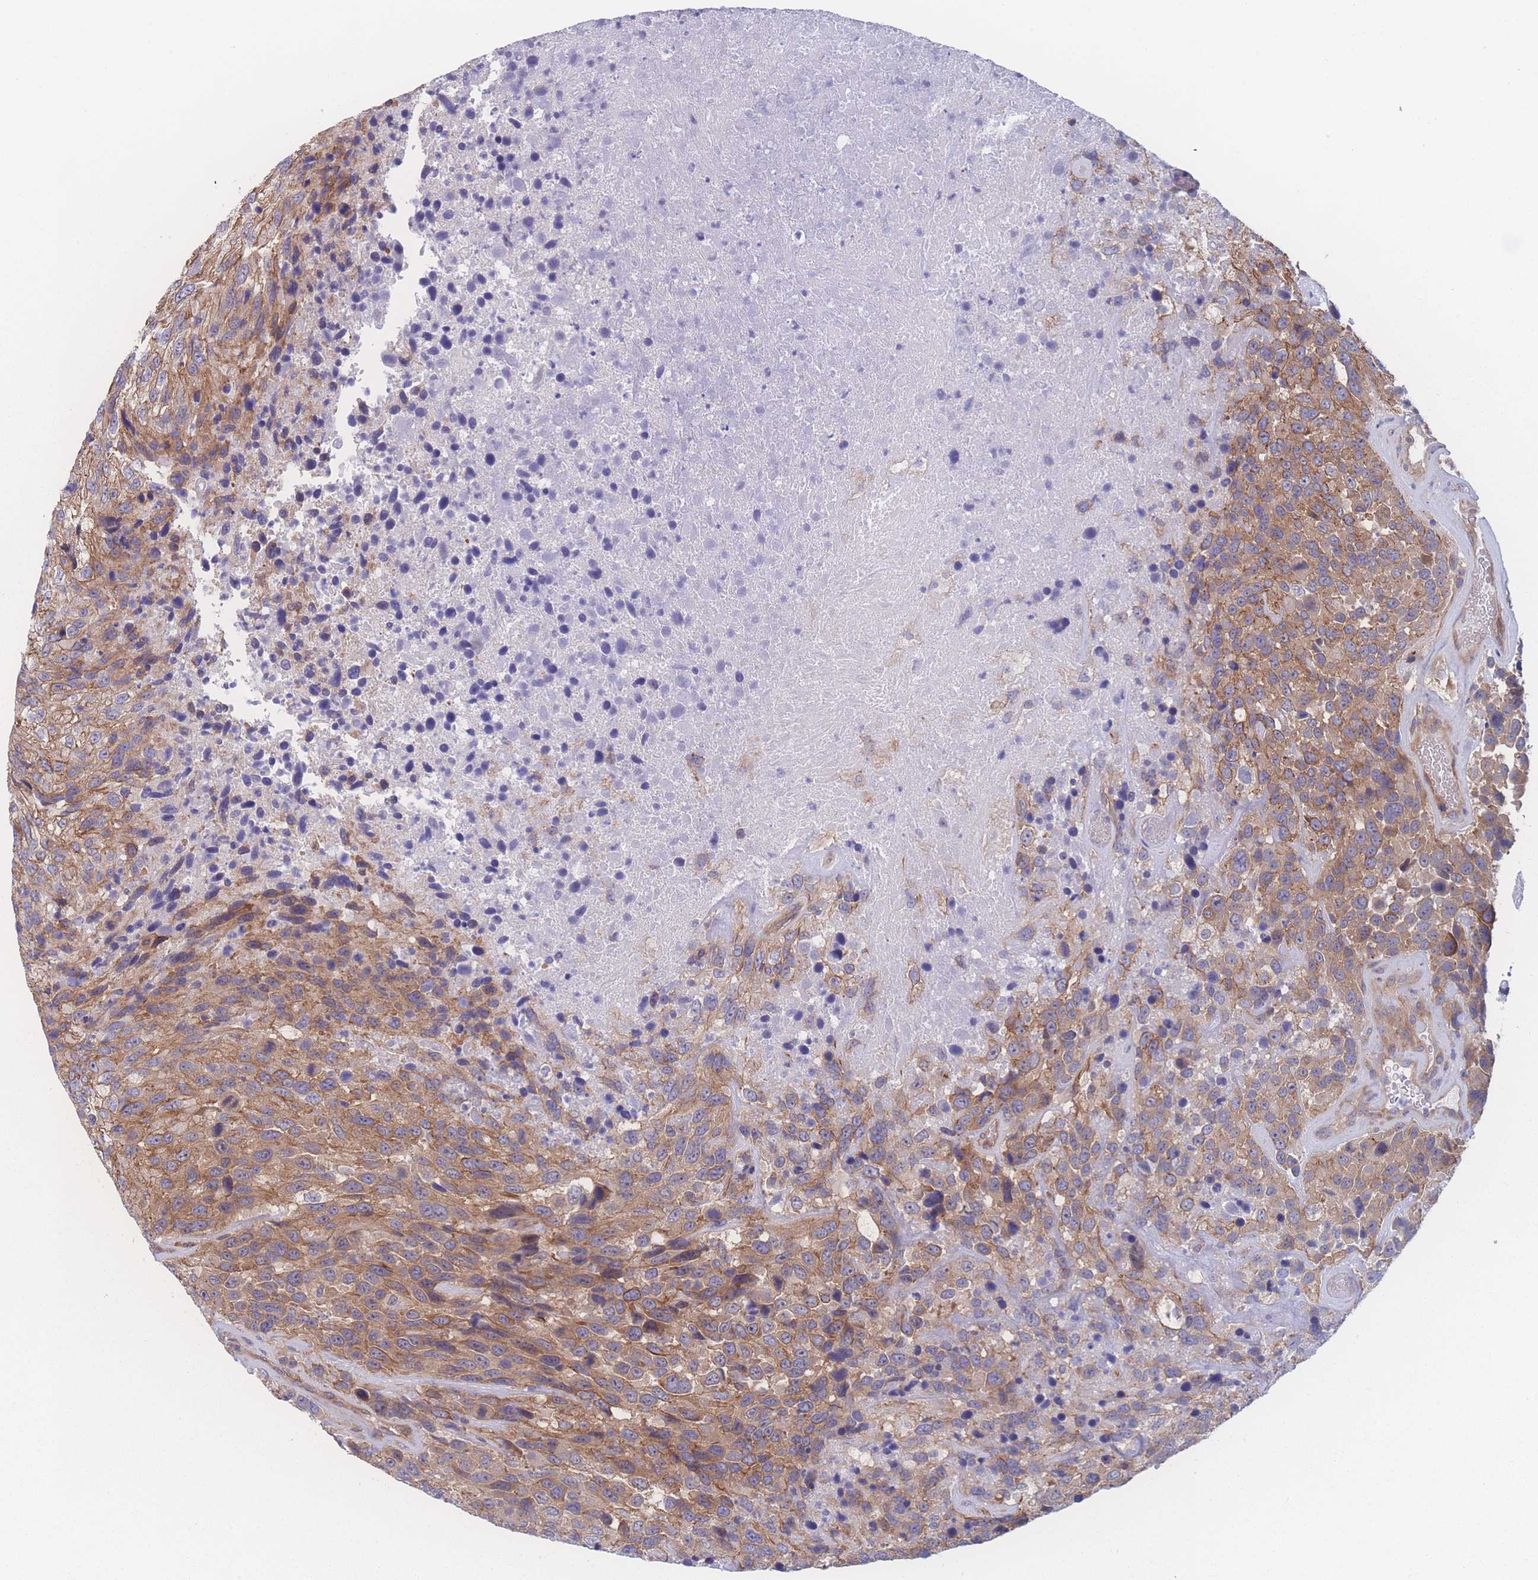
{"staining": {"intensity": "moderate", "quantity": ">75%", "location": "cytoplasmic/membranous"}, "tissue": "urothelial cancer", "cell_type": "Tumor cells", "image_type": "cancer", "snomed": [{"axis": "morphology", "description": "Urothelial carcinoma, High grade"}, {"axis": "topography", "description": "Urinary bladder"}], "caption": "High-magnification brightfield microscopy of urothelial carcinoma (high-grade) stained with DAB (3,3'-diaminobenzidine) (brown) and counterstained with hematoxylin (blue). tumor cells exhibit moderate cytoplasmic/membranous staining is present in approximately>75% of cells. (Brightfield microscopy of DAB IHC at high magnification).", "gene": "CFAP97", "patient": {"sex": "female", "age": 70}}